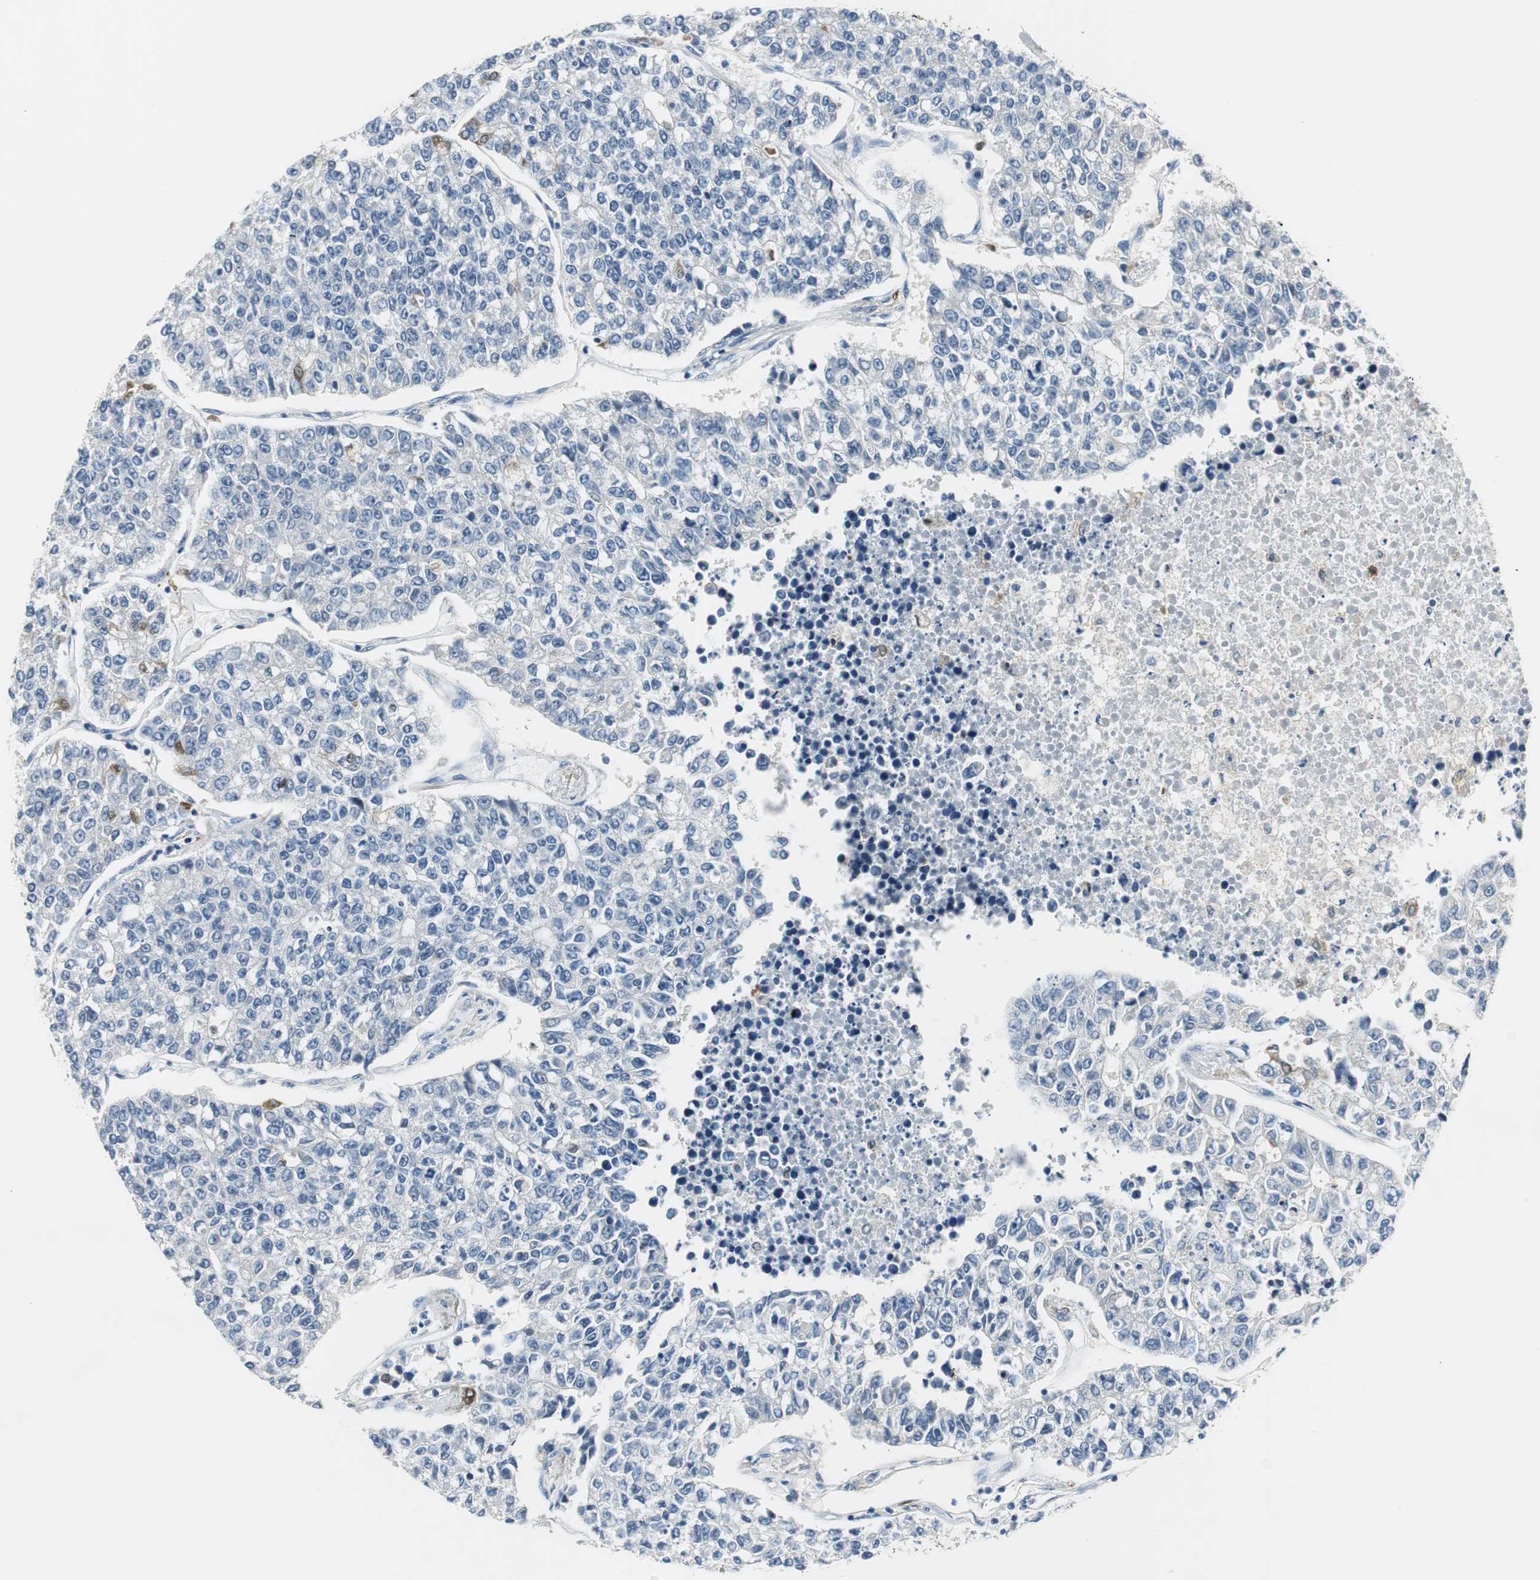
{"staining": {"intensity": "negative", "quantity": "none", "location": "none"}, "tissue": "lung cancer", "cell_type": "Tumor cells", "image_type": "cancer", "snomed": [{"axis": "morphology", "description": "Adenocarcinoma, NOS"}, {"axis": "topography", "description": "Lung"}], "caption": "Protein analysis of lung cancer exhibits no significant staining in tumor cells. The staining is performed using DAB brown chromogen with nuclei counter-stained in using hematoxylin.", "gene": "FBP1", "patient": {"sex": "male", "age": 49}}